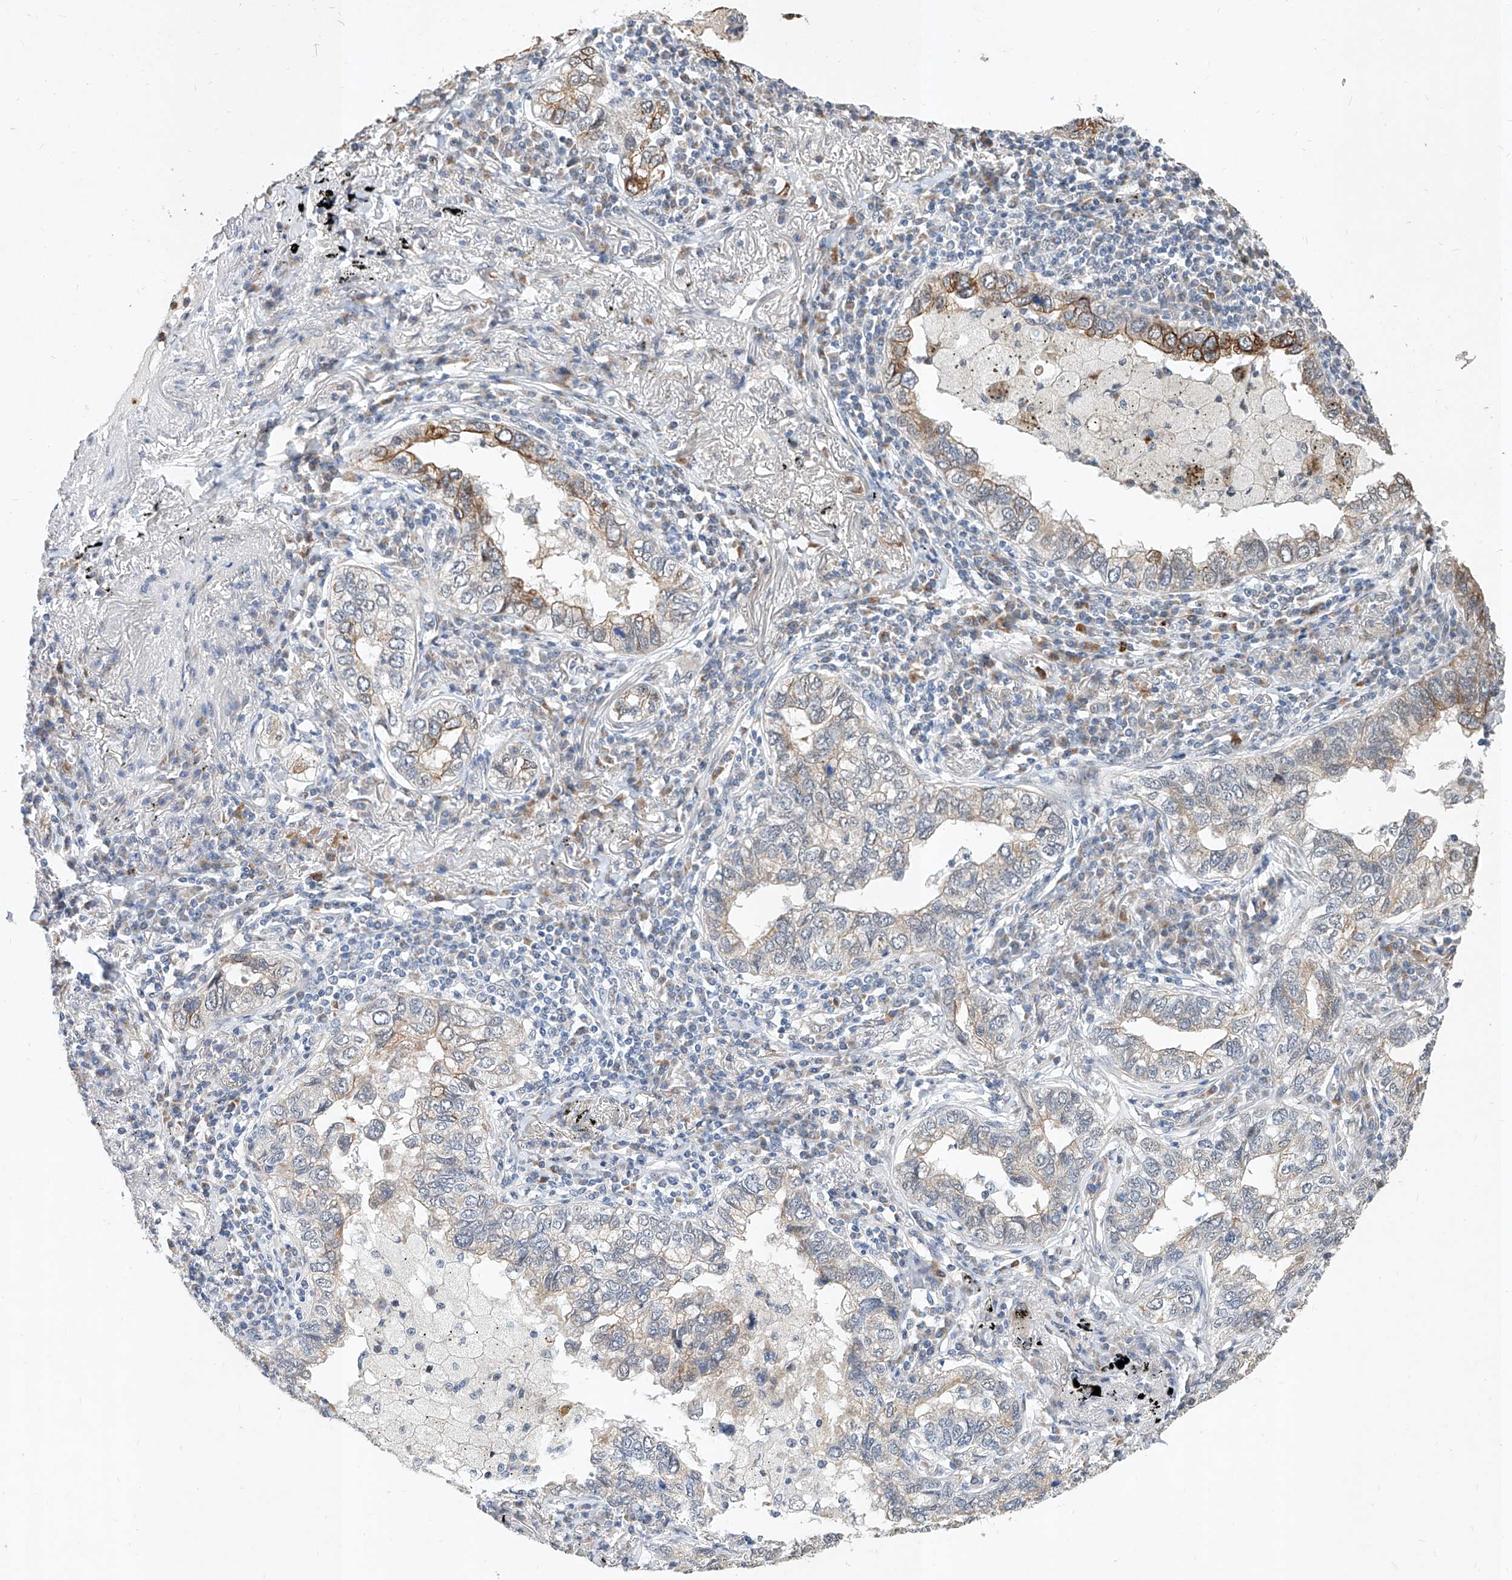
{"staining": {"intensity": "moderate", "quantity": "<25%", "location": "cytoplasmic/membranous"}, "tissue": "lung cancer", "cell_type": "Tumor cells", "image_type": "cancer", "snomed": [{"axis": "morphology", "description": "Adenocarcinoma, NOS"}, {"axis": "topography", "description": "Lung"}], "caption": "Immunohistochemical staining of human adenocarcinoma (lung) exhibits moderate cytoplasmic/membranous protein expression in approximately <25% of tumor cells.", "gene": "MFSD4B", "patient": {"sex": "male", "age": 65}}